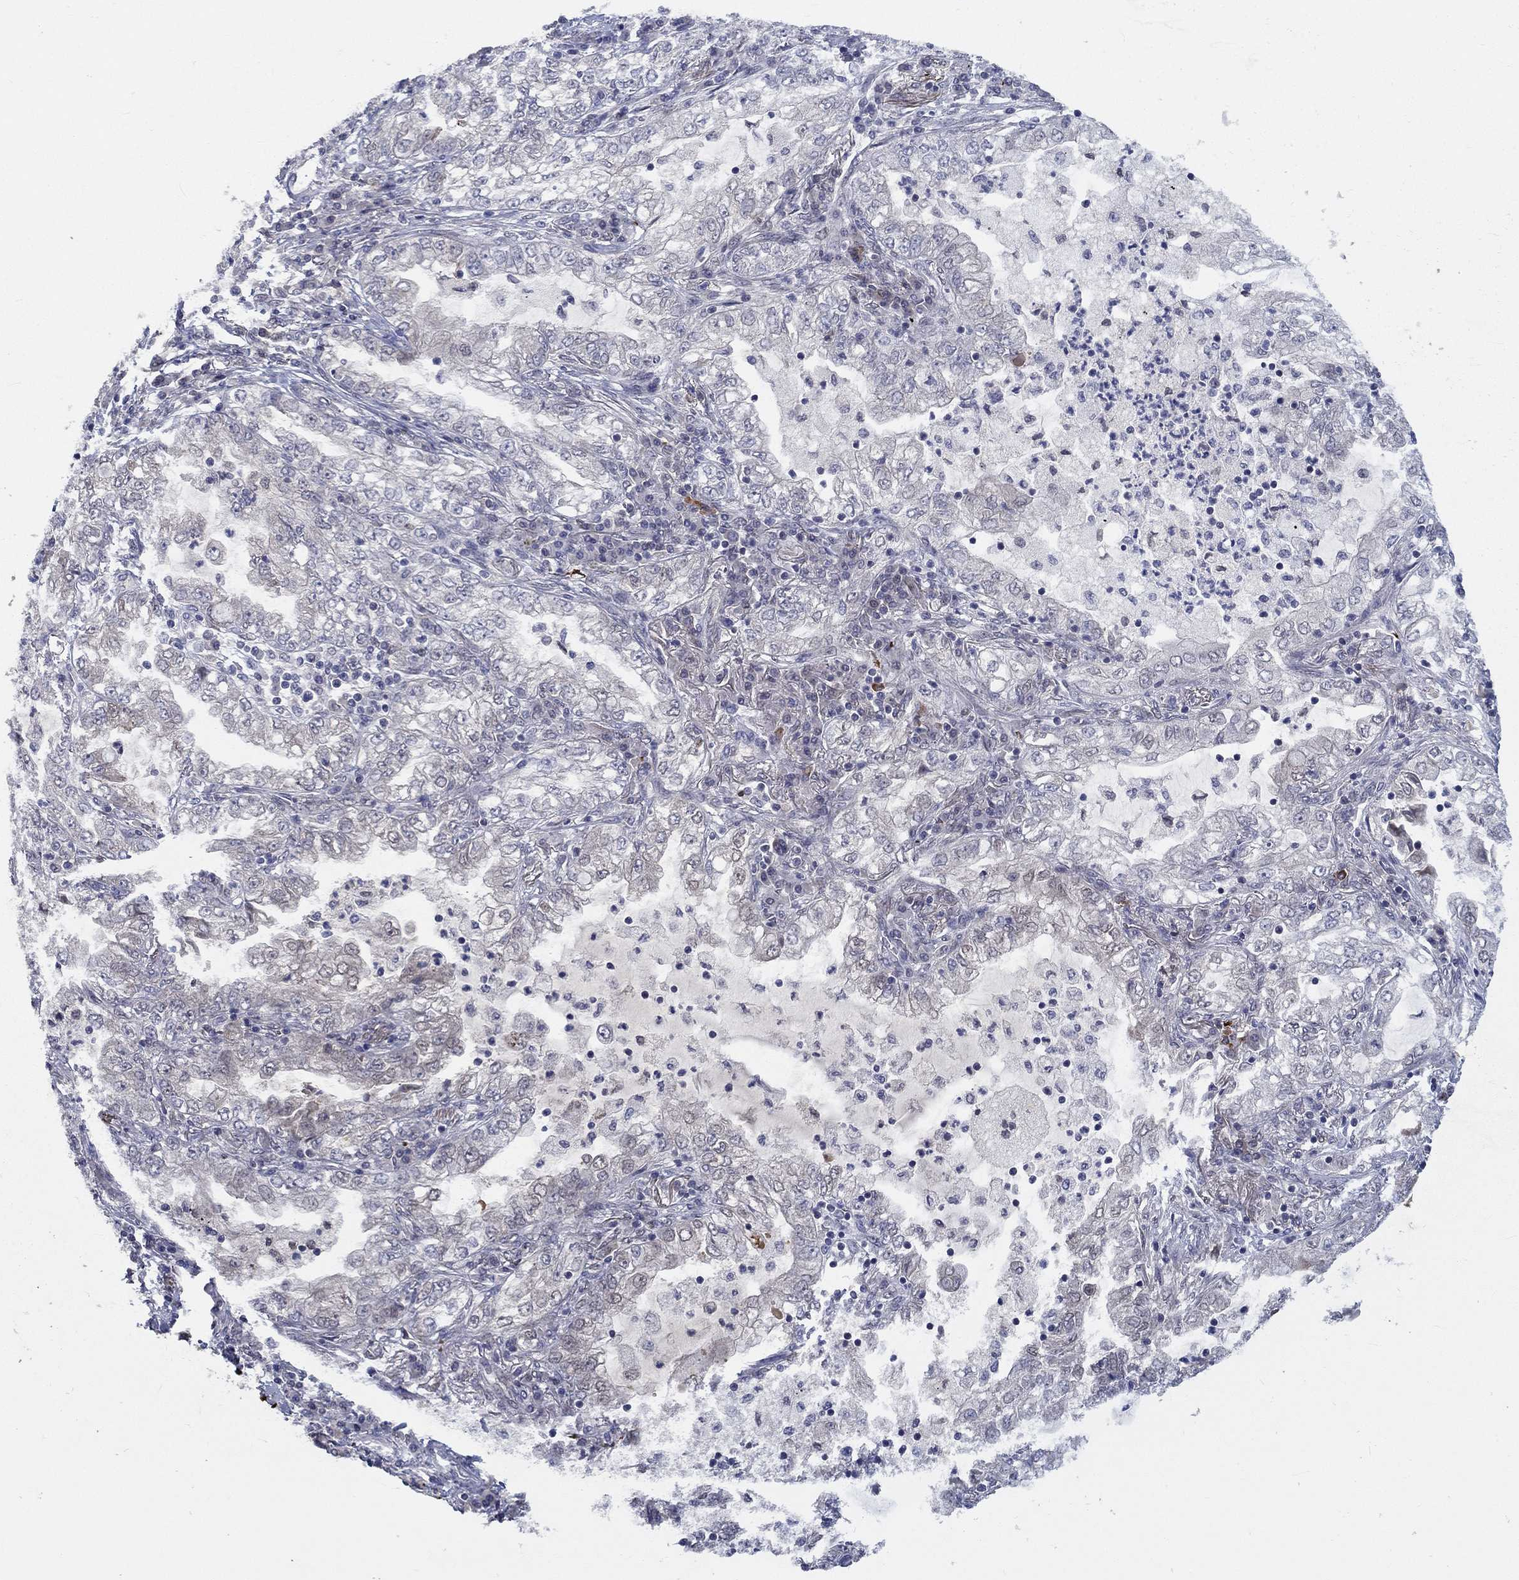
{"staining": {"intensity": "negative", "quantity": "none", "location": "none"}, "tissue": "lung cancer", "cell_type": "Tumor cells", "image_type": "cancer", "snomed": [{"axis": "morphology", "description": "Adenocarcinoma, NOS"}, {"axis": "topography", "description": "Lung"}], "caption": "The immunohistochemistry photomicrograph has no significant positivity in tumor cells of lung cancer tissue.", "gene": "CETN3", "patient": {"sex": "female", "age": 73}}